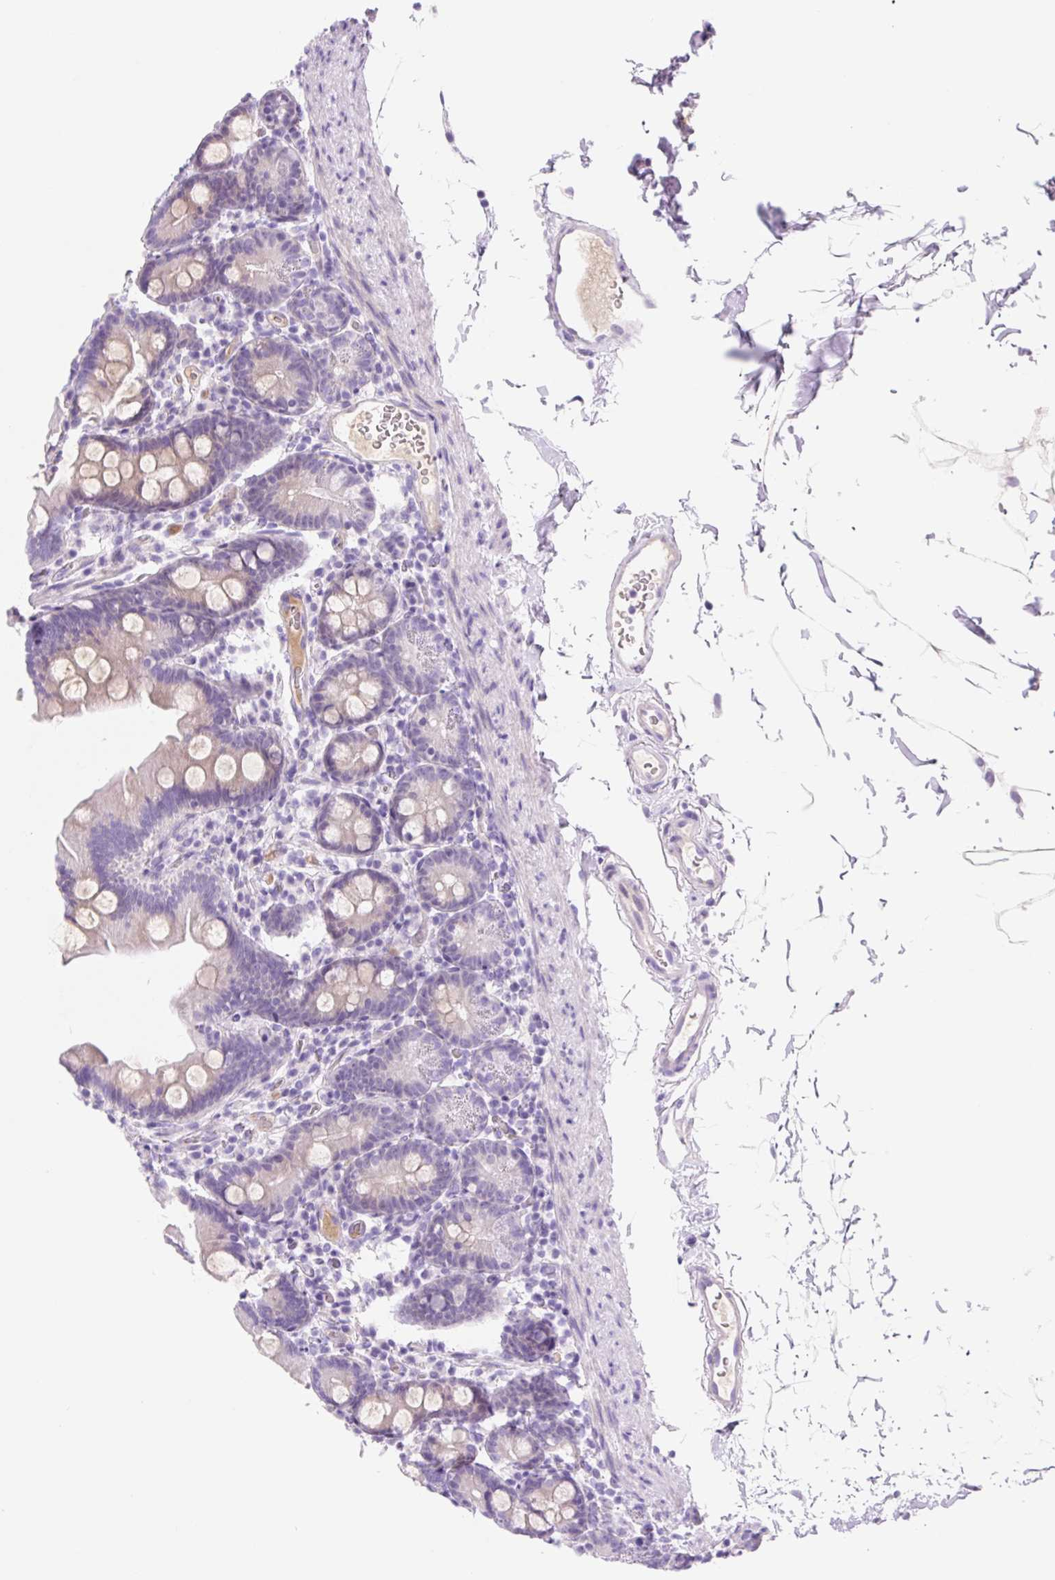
{"staining": {"intensity": "negative", "quantity": "none", "location": "none"}, "tissue": "small intestine", "cell_type": "Glandular cells", "image_type": "normal", "snomed": [{"axis": "morphology", "description": "Normal tissue, NOS"}, {"axis": "topography", "description": "Small intestine"}], "caption": "High power microscopy image of an immunohistochemistry (IHC) image of benign small intestine, revealing no significant staining in glandular cells.", "gene": "ZNF121", "patient": {"sex": "female", "age": 68}}